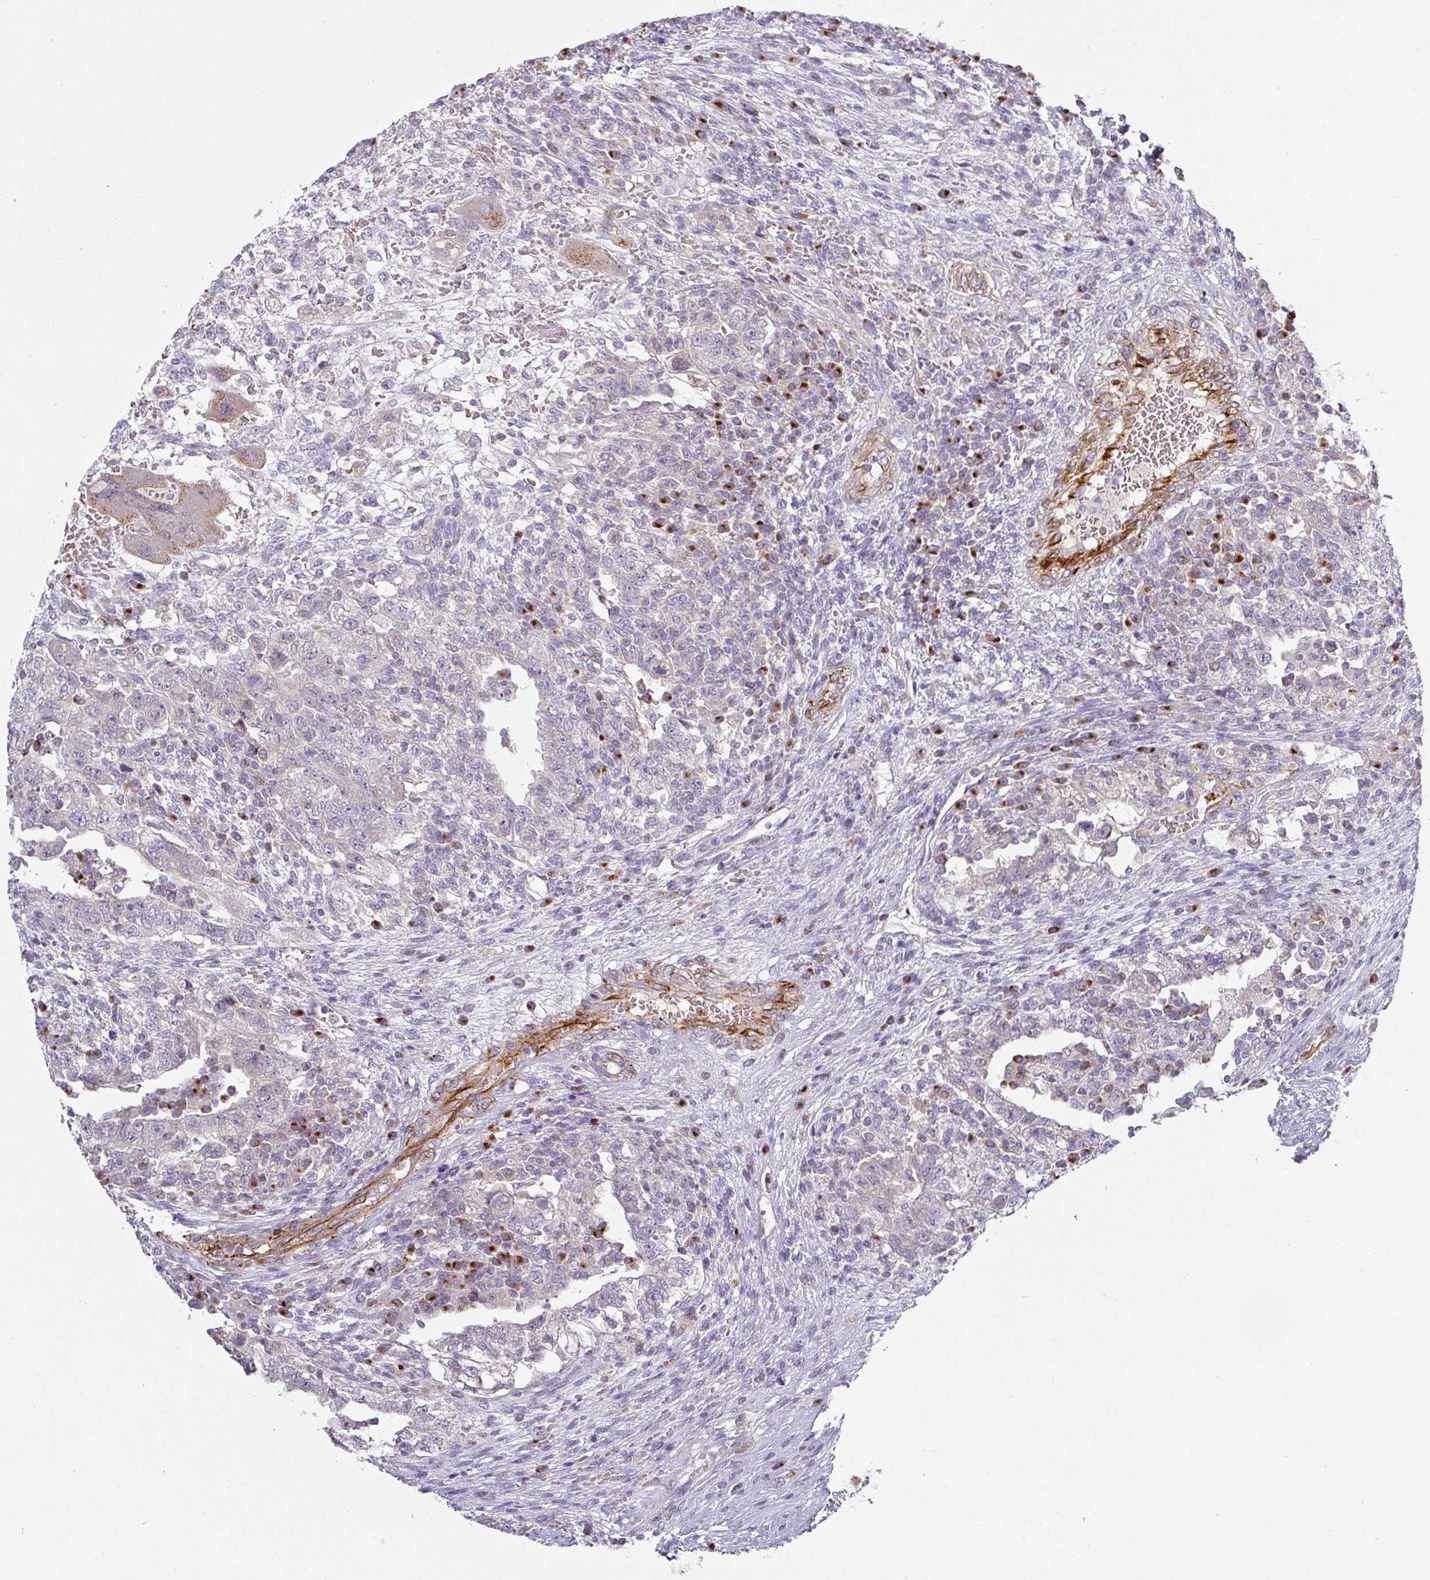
{"staining": {"intensity": "negative", "quantity": "none", "location": "none"}, "tissue": "testis cancer", "cell_type": "Tumor cells", "image_type": "cancer", "snomed": [{"axis": "morphology", "description": "Carcinoma, Embryonal, NOS"}, {"axis": "topography", "description": "Testis"}], "caption": "Histopathology image shows no protein staining in tumor cells of testis embryonal carcinoma tissue.", "gene": "PRODH2", "patient": {"sex": "male", "age": 26}}